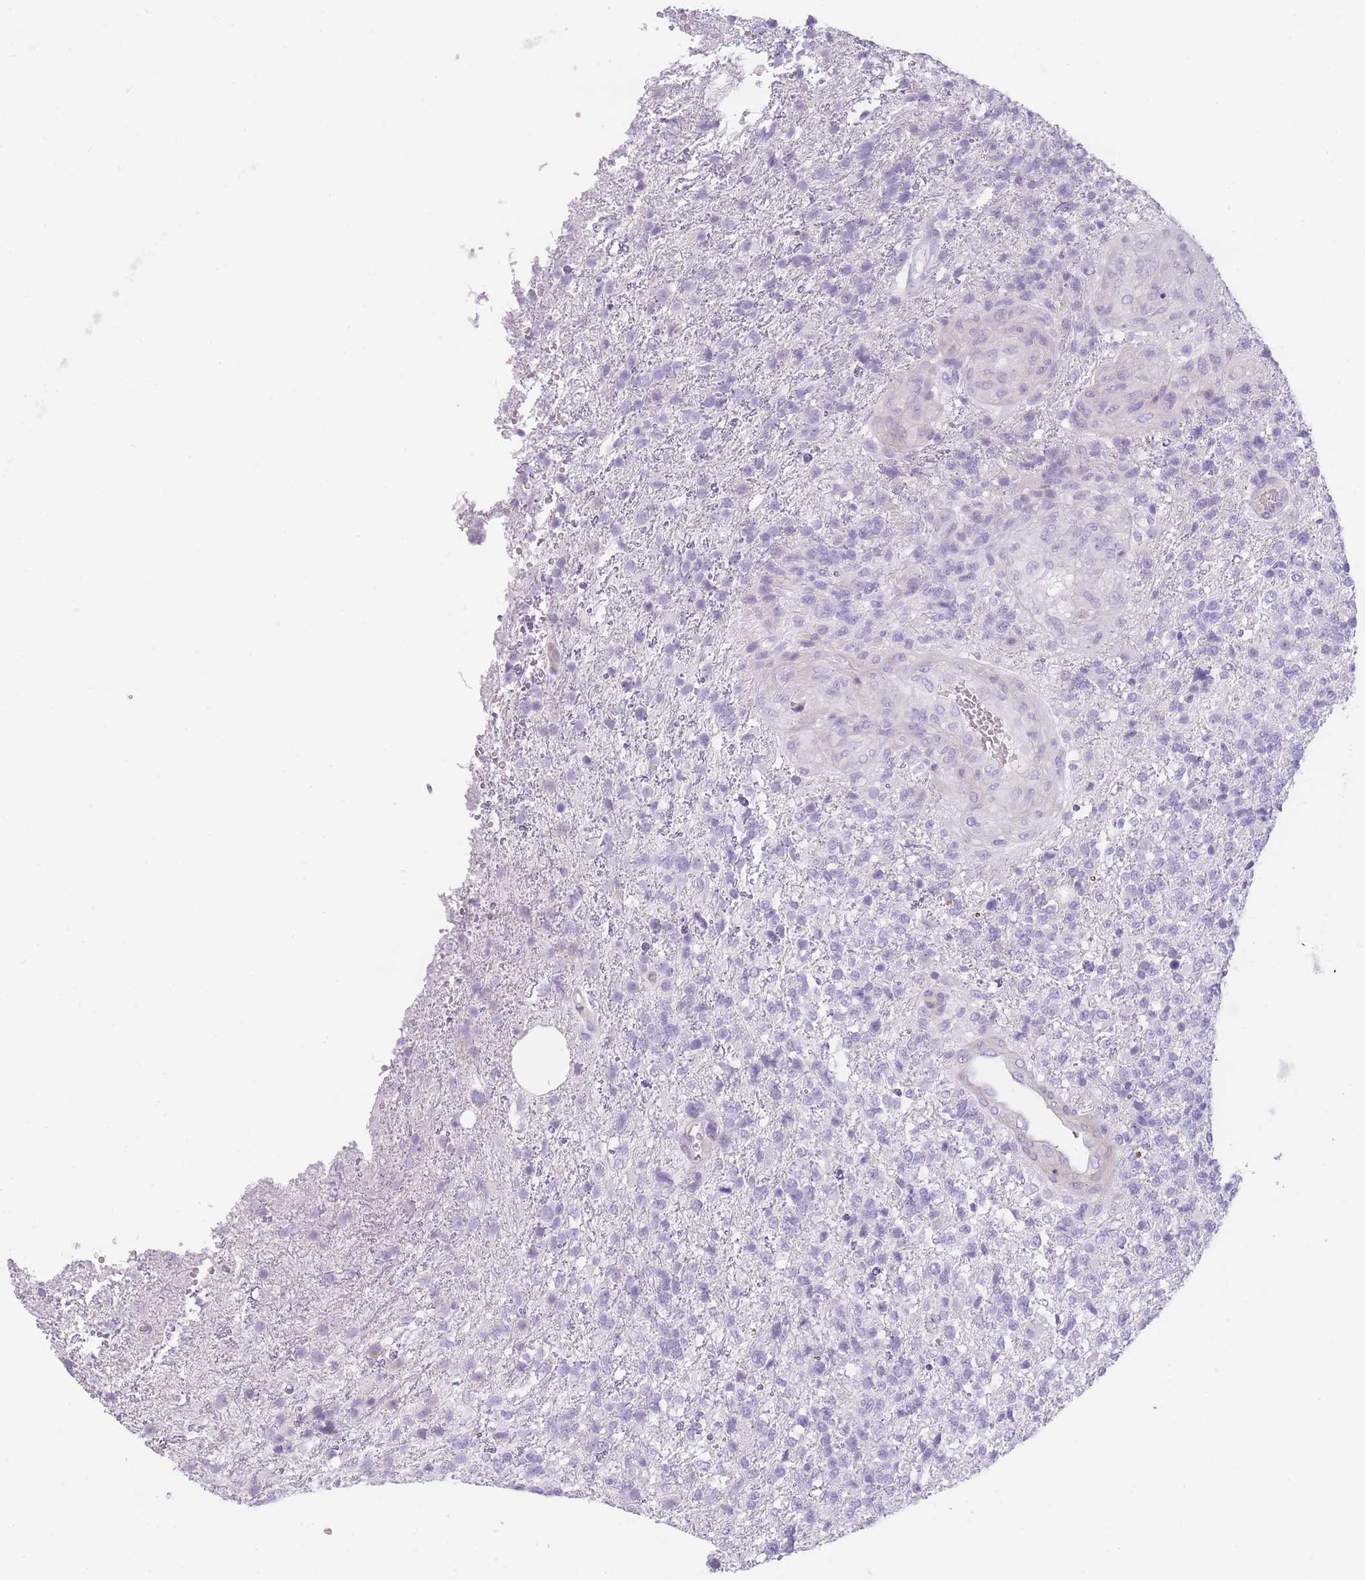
{"staining": {"intensity": "negative", "quantity": "none", "location": "none"}, "tissue": "glioma", "cell_type": "Tumor cells", "image_type": "cancer", "snomed": [{"axis": "morphology", "description": "Glioma, malignant, High grade"}, {"axis": "topography", "description": "Brain"}], "caption": "Tumor cells are negative for brown protein staining in glioma.", "gene": "GGT1", "patient": {"sex": "male", "age": 56}}